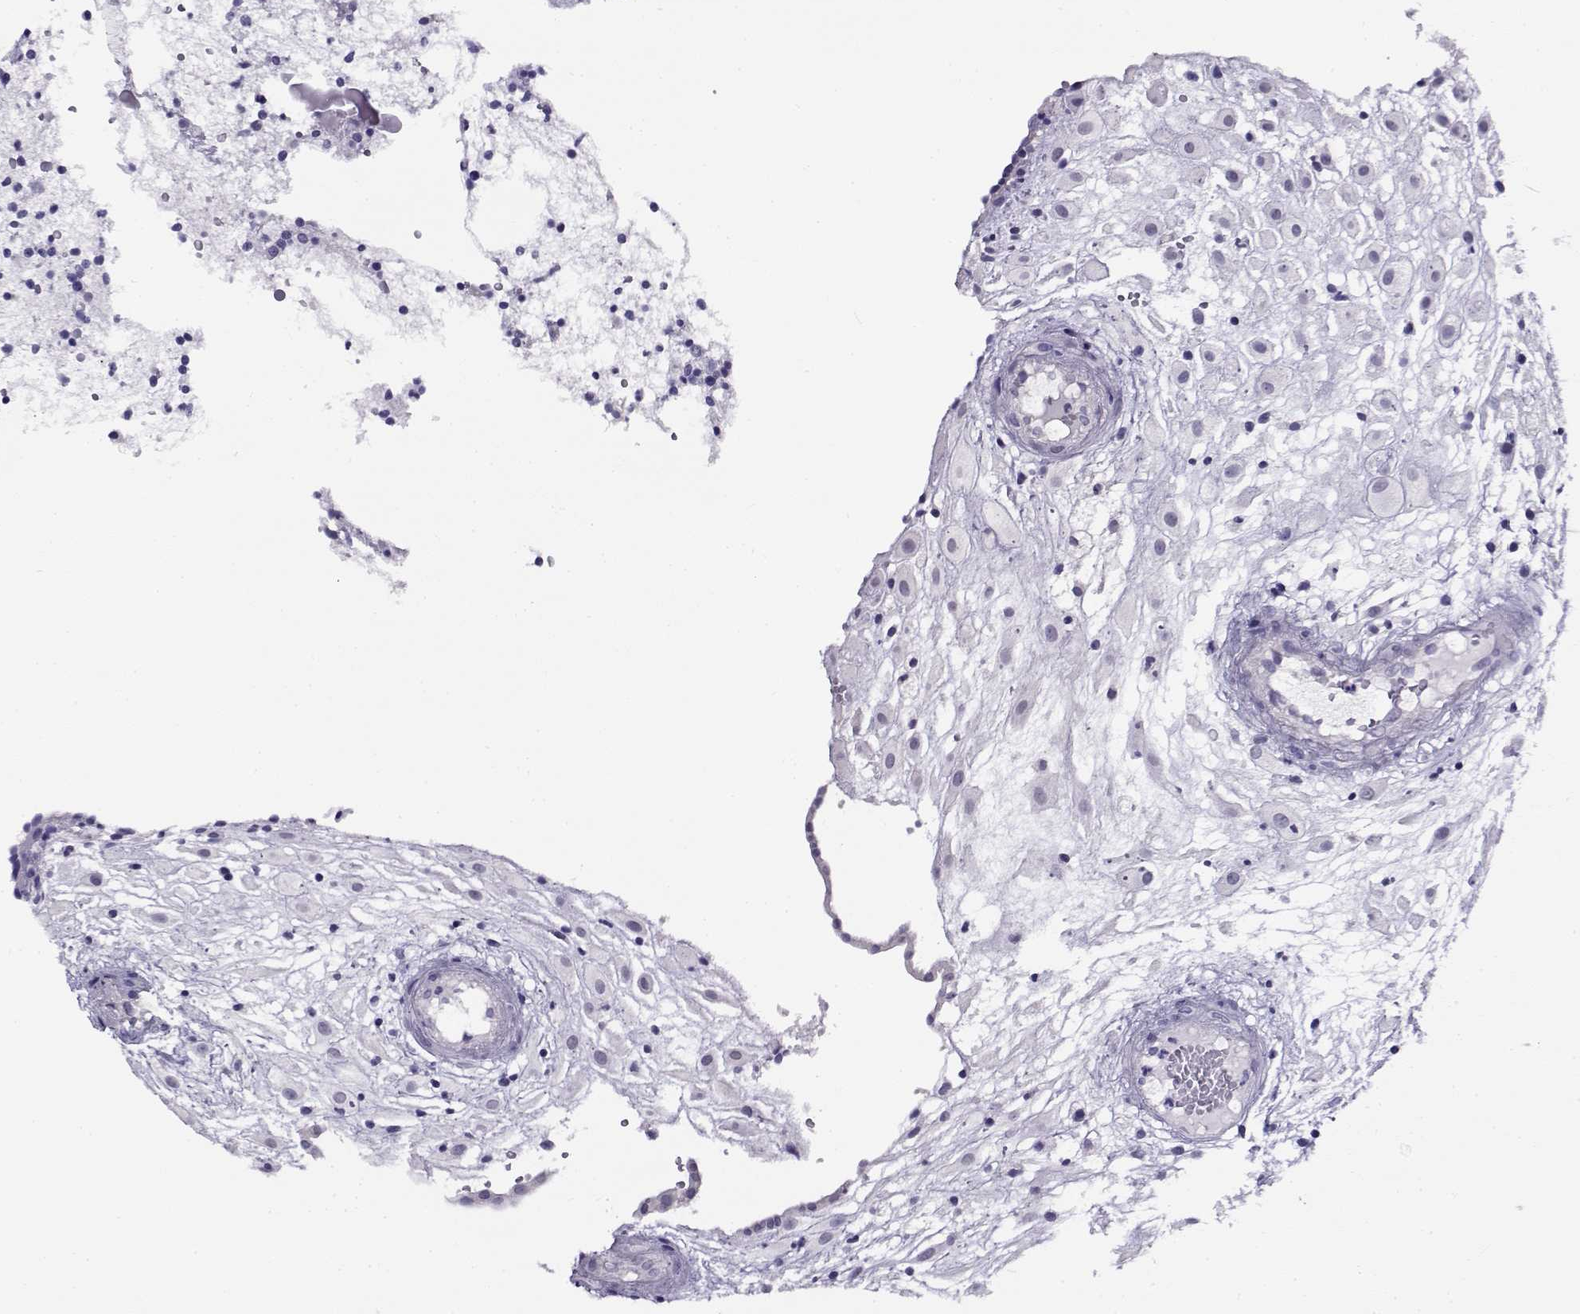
{"staining": {"intensity": "negative", "quantity": "none", "location": "none"}, "tissue": "placenta", "cell_type": "Decidual cells", "image_type": "normal", "snomed": [{"axis": "morphology", "description": "Normal tissue, NOS"}, {"axis": "topography", "description": "Placenta"}], "caption": "Protein analysis of unremarkable placenta displays no significant staining in decidual cells.", "gene": "FEZF1", "patient": {"sex": "female", "age": 24}}